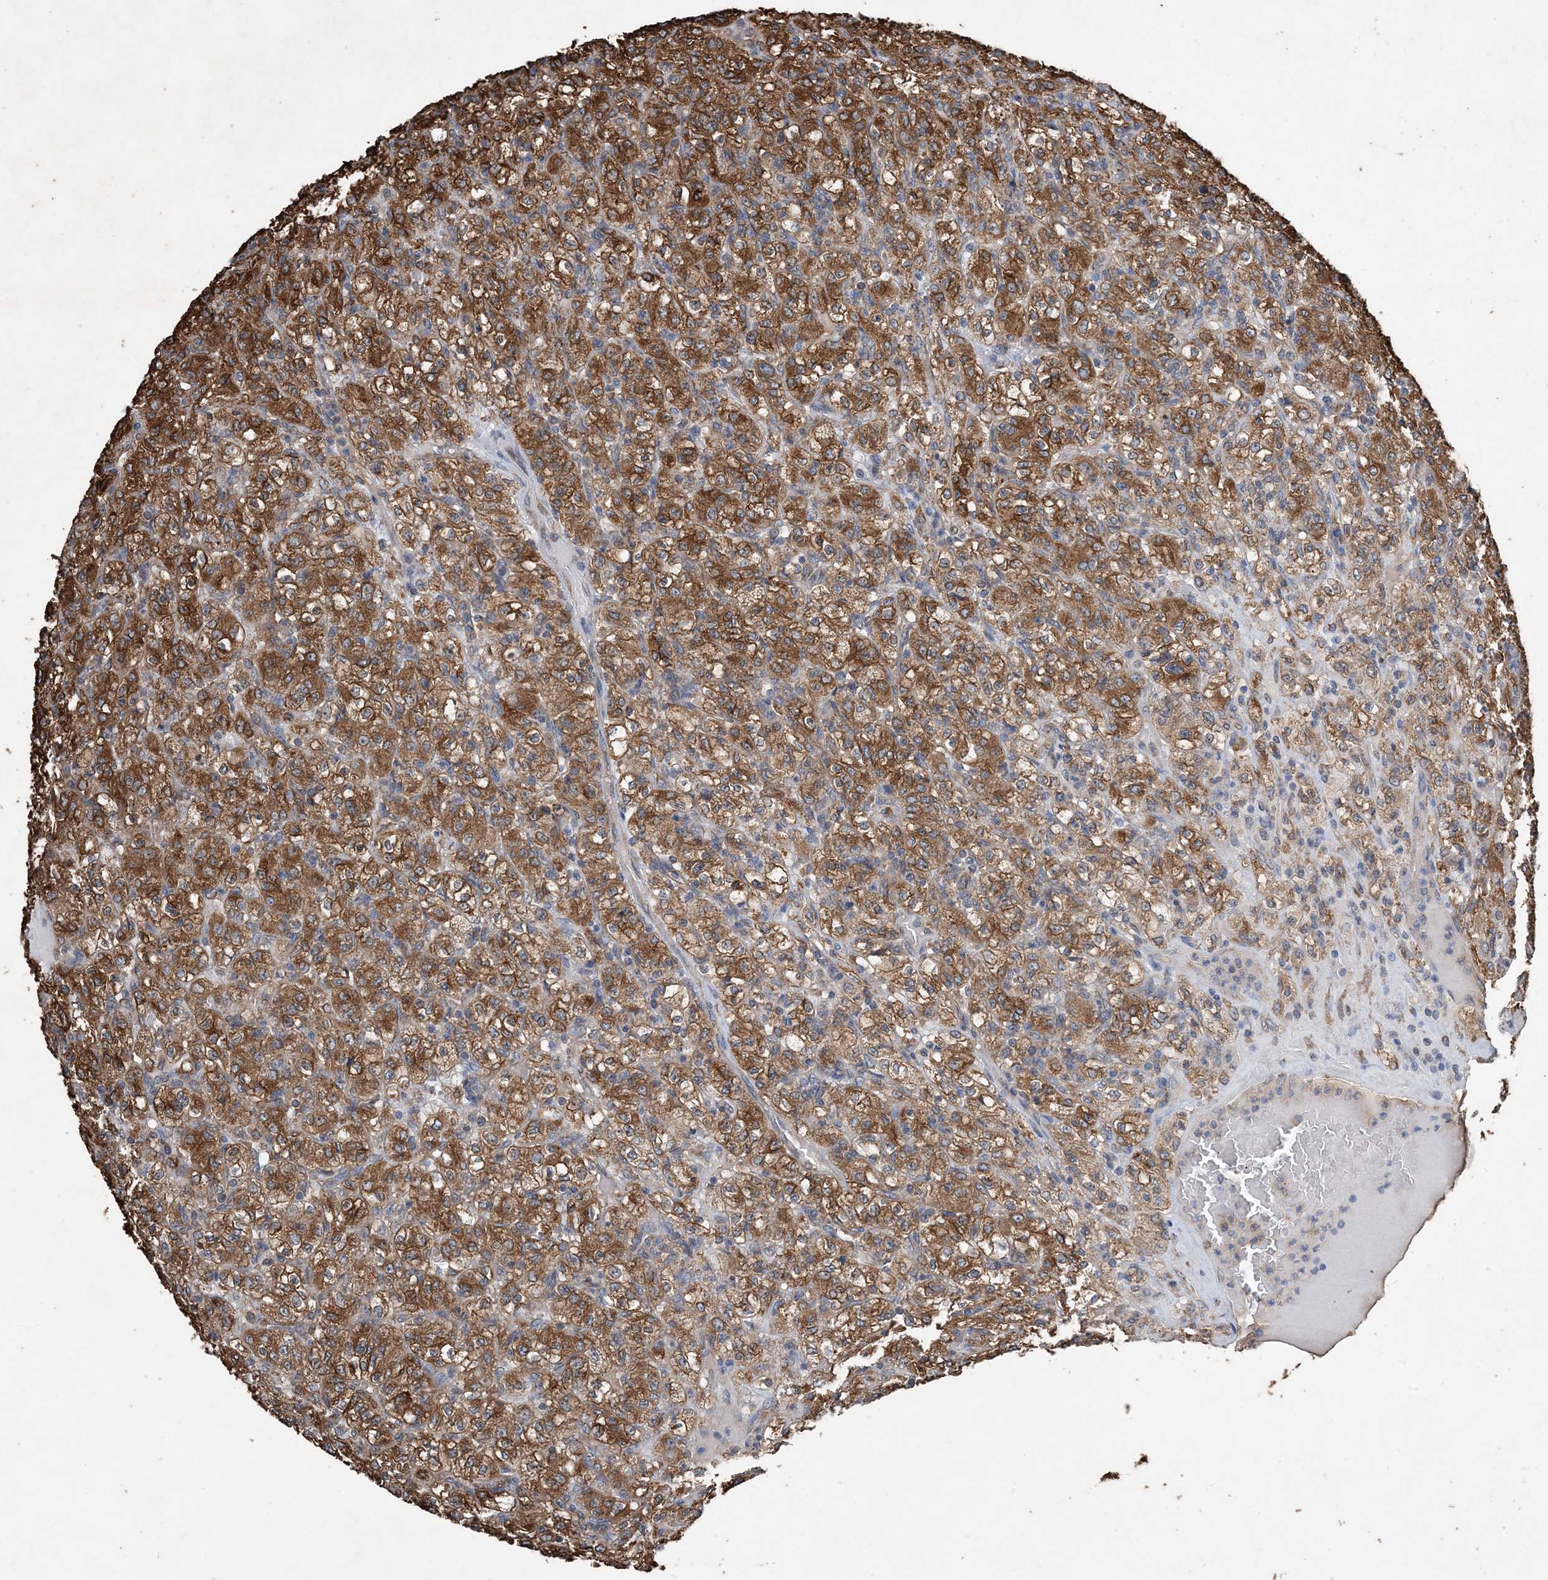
{"staining": {"intensity": "strong", "quantity": ">75%", "location": "cytoplasmic/membranous"}, "tissue": "renal cancer", "cell_type": "Tumor cells", "image_type": "cancer", "snomed": [{"axis": "morphology", "description": "Normal tissue, NOS"}, {"axis": "morphology", "description": "Adenocarcinoma, NOS"}, {"axis": "topography", "description": "Kidney"}], "caption": "Immunohistochemical staining of human renal cancer (adenocarcinoma) displays high levels of strong cytoplasmic/membranous protein staining in approximately >75% of tumor cells.", "gene": "PDIA6", "patient": {"sex": "female", "age": 72}}